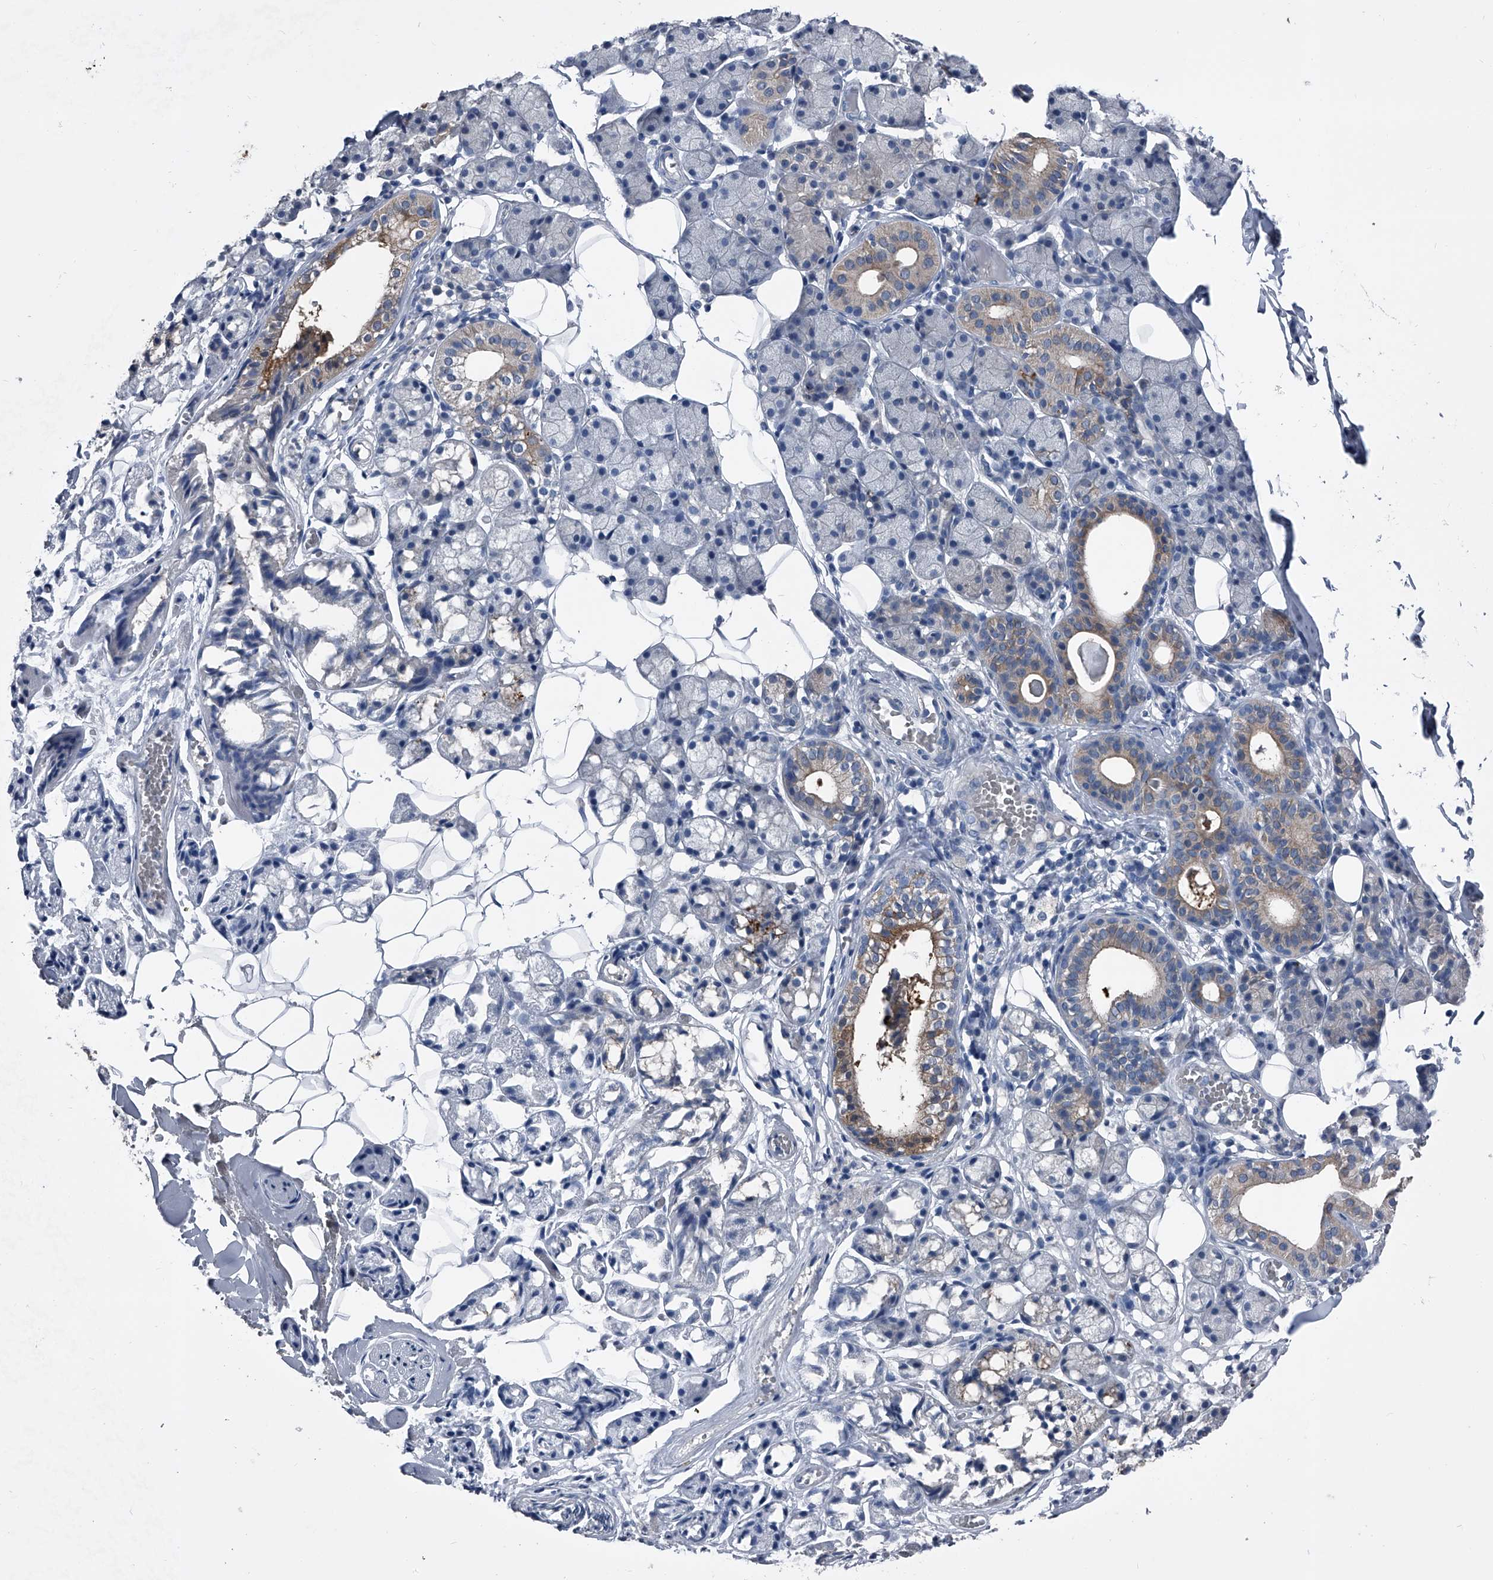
{"staining": {"intensity": "weak", "quantity": "<25%", "location": "cytoplasmic/membranous"}, "tissue": "salivary gland", "cell_type": "Glandular cells", "image_type": "normal", "snomed": [{"axis": "morphology", "description": "Normal tissue, NOS"}, {"axis": "topography", "description": "Salivary gland"}], "caption": "IHC image of benign human salivary gland stained for a protein (brown), which exhibits no expression in glandular cells.", "gene": "KIF13A", "patient": {"sex": "female", "age": 33}}